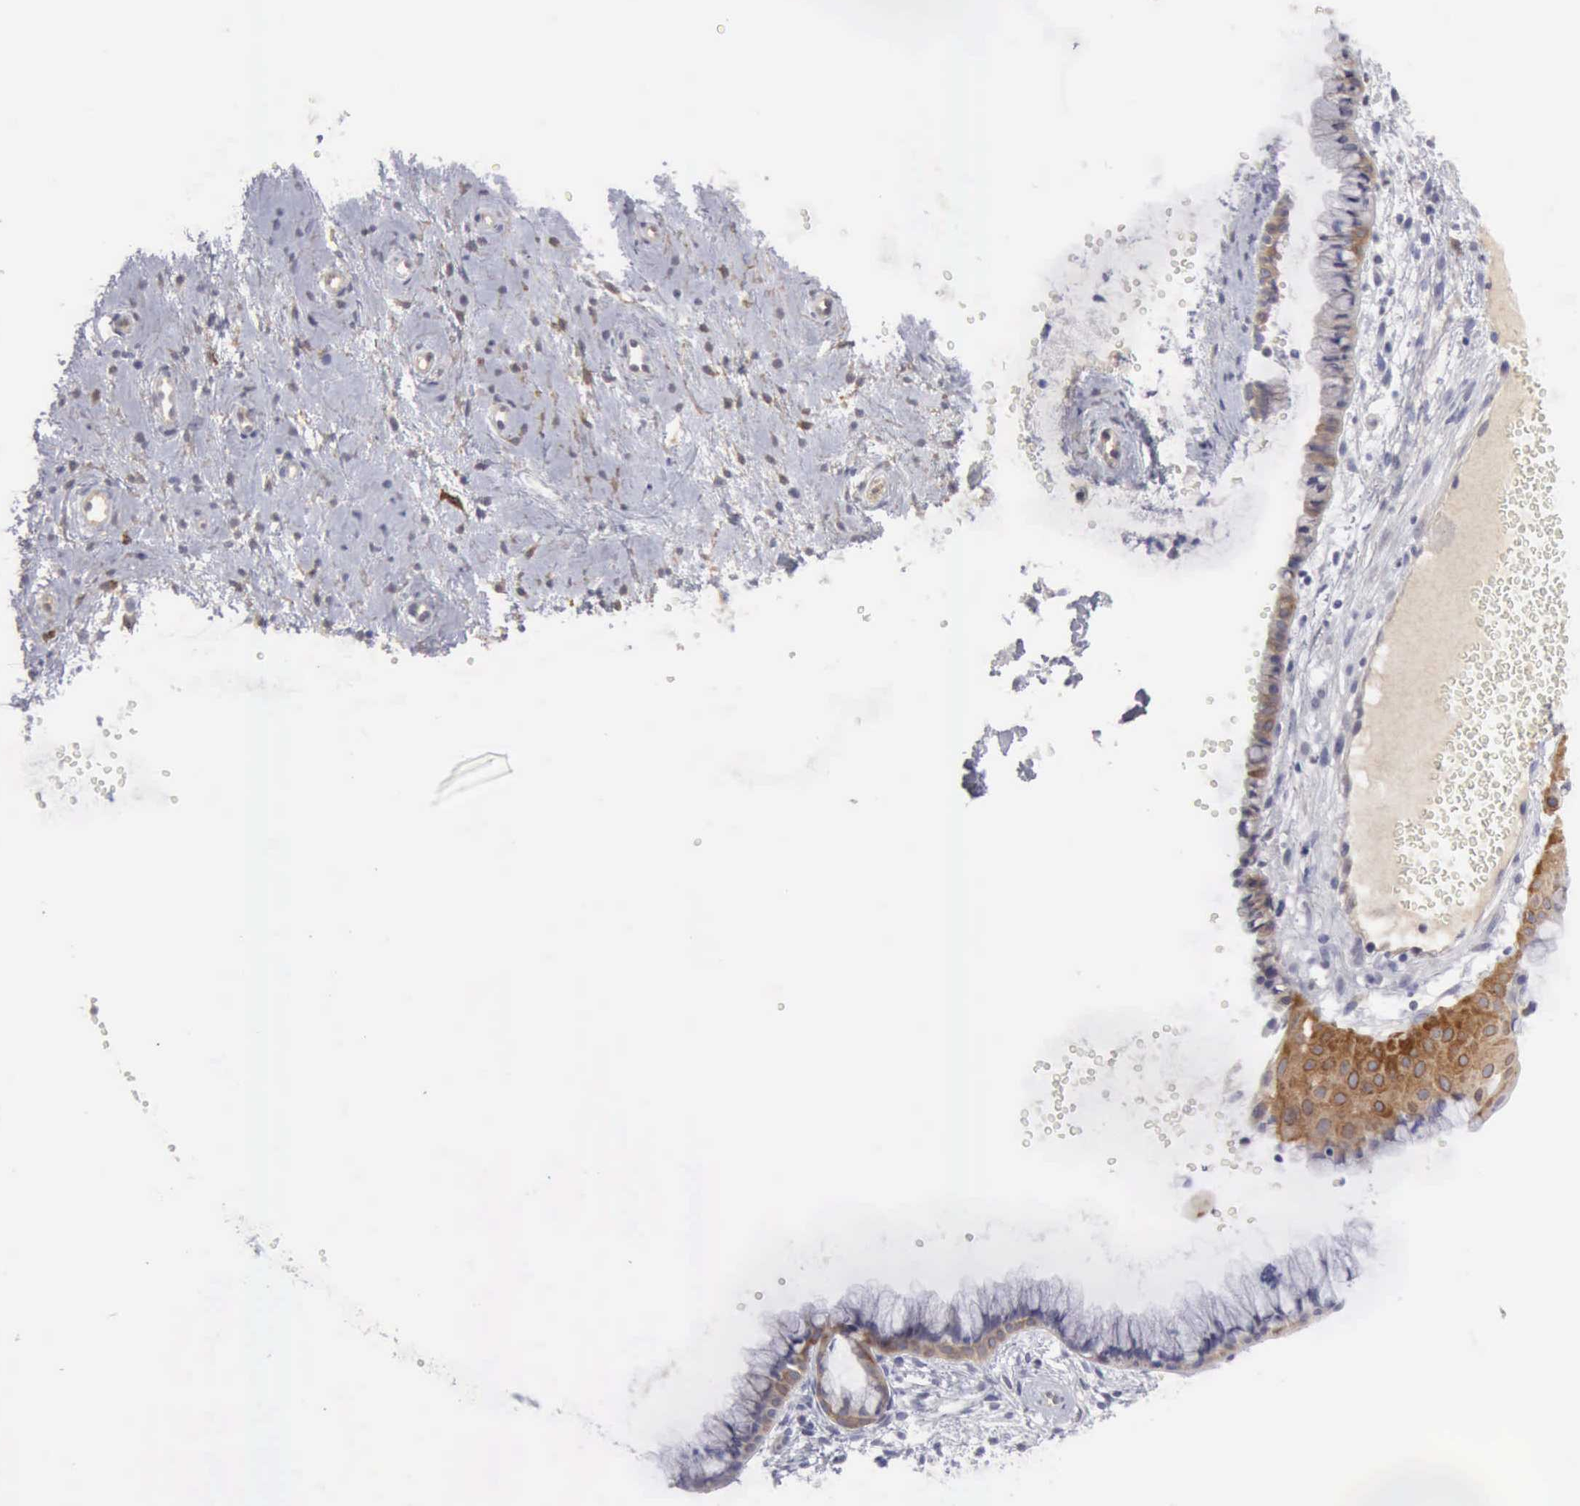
{"staining": {"intensity": "negative", "quantity": "none", "location": "none"}, "tissue": "cervix", "cell_type": "Glandular cells", "image_type": "normal", "snomed": [{"axis": "morphology", "description": "Normal tissue, NOS"}, {"axis": "topography", "description": "Cervix"}], "caption": "This histopathology image is of unremarkable cervix stained with immunohistochemistry (IHC) to label a protein in brown with the nuclei are counter-stained blue. There is no expression in glandular cells.", "gene": "TFRC", "patient": {"sex": "female", "age": 39}}